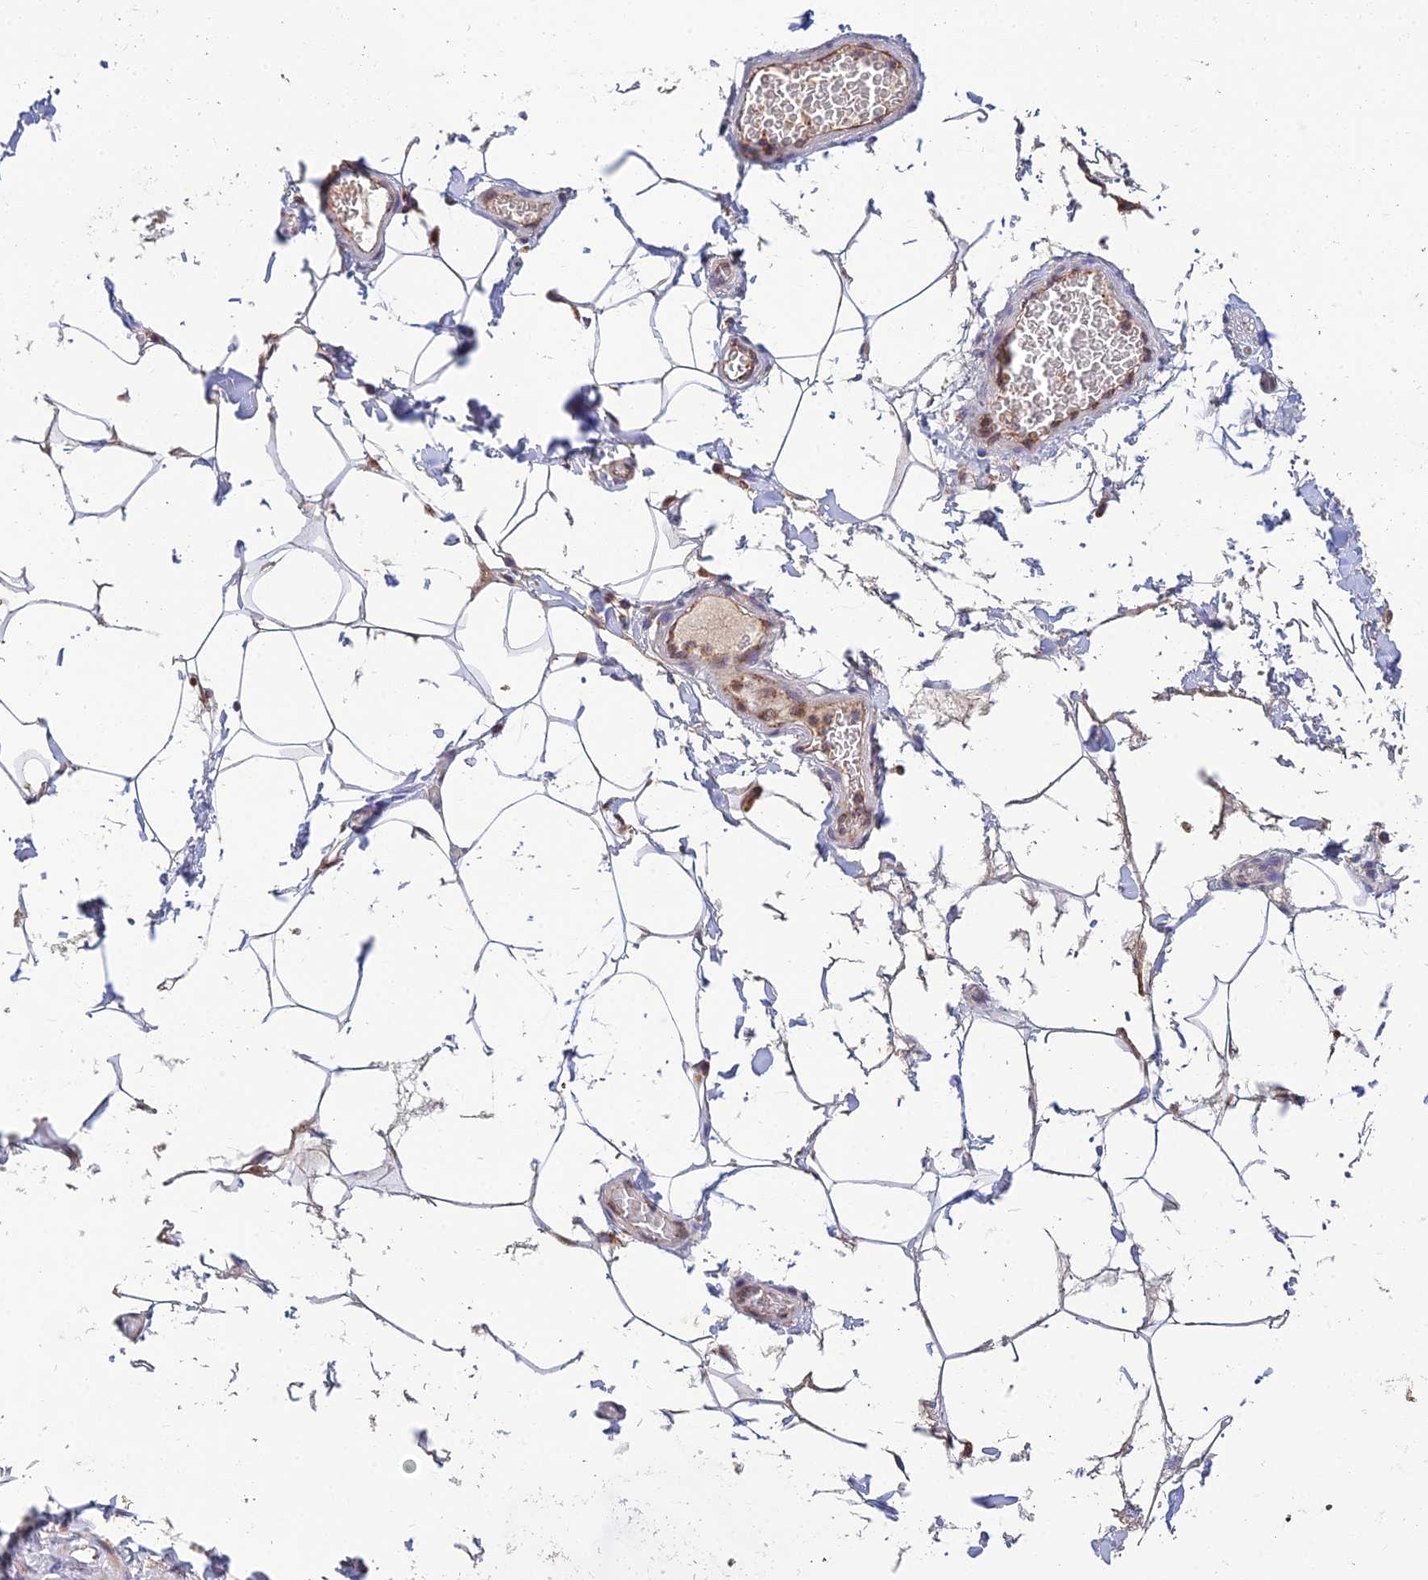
{"staining": {"intensity": "negative", "quantity": "none", "location": "none"}, "tissue": "adipose tissue", "cell_type": "Adipocytes", "image_type": "normal", "snomed": [{"axis": "morphology", "description": "Normal tissue, NOS"}, {"axis": "topography", "description": "Soft tissue"}, {"axis": "topography", "description": "Adipose tissue"}, {"axis": "topography", "description": "Vascular tissue"}, {"axis": "topography", "description": "Peripheral nerve tissue"}], "caption": "Immunohistochemical staining of normal adipose tissue exhibits no significant positivity in adipocytes.", "gene": "PODNL1", "patient": {"sex": "male", "age": 46}}